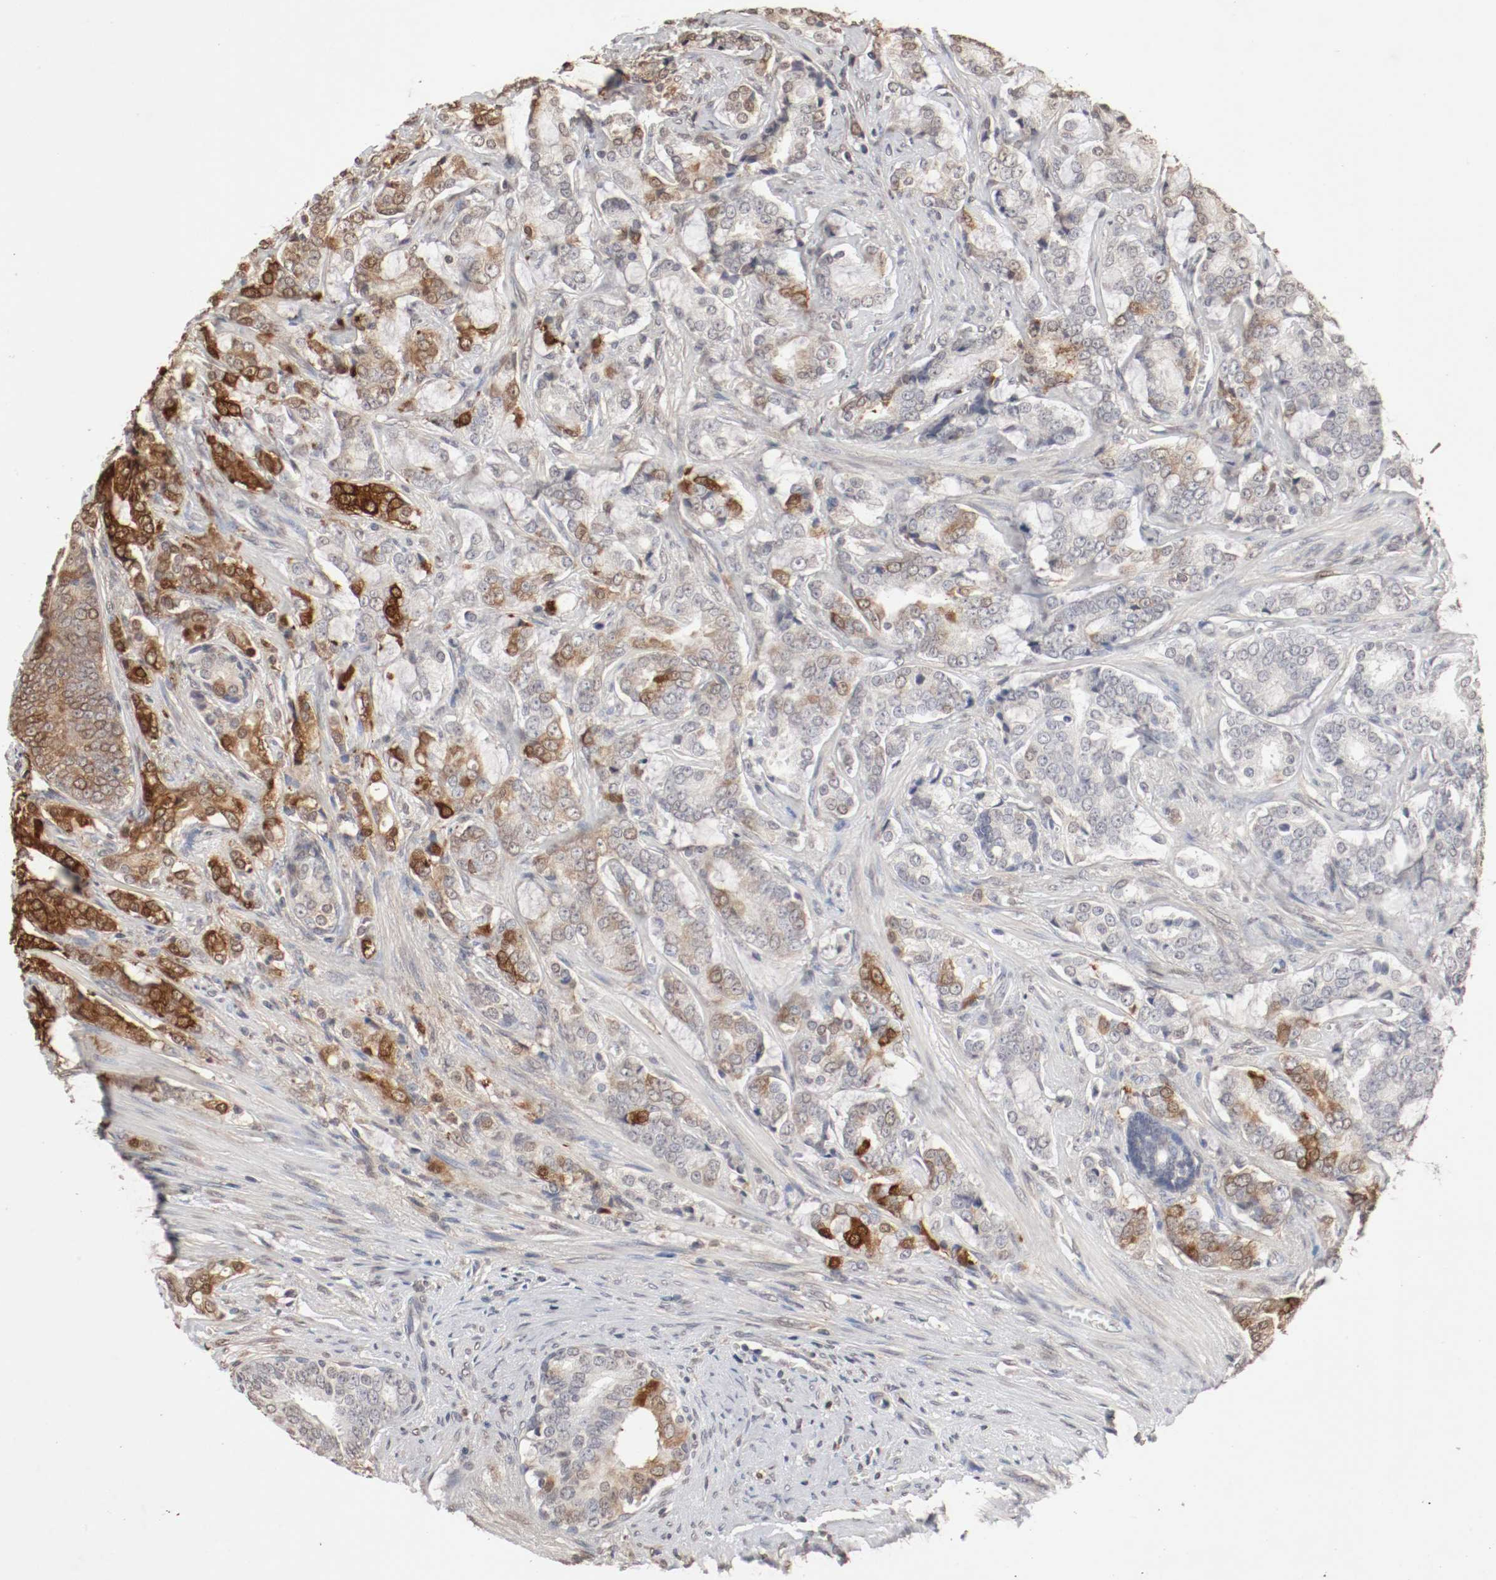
{"staining": {"intensity": "moderate", "quantity": "25%-75%", "location": "cytoplasmic/membranous,nuclear"}, "tissue": "prostate cancer", "cell_type": "Tumor cells", "image_type": "cancer", "snomed": [{"axis": "morphology", "description": "Adenocarcinoma, Low grade"}, {"axis": "topography", "description": "Prostate"}], "caption": "Immunohistochemistry (IHC) of prostate cancer shows medium levels of moderate cytoplasmic/membranous and nuclear staining in about 25%-75% of tumor cells.", "gene": "WASL", "patient": {"sex": "male", "age": 58}}